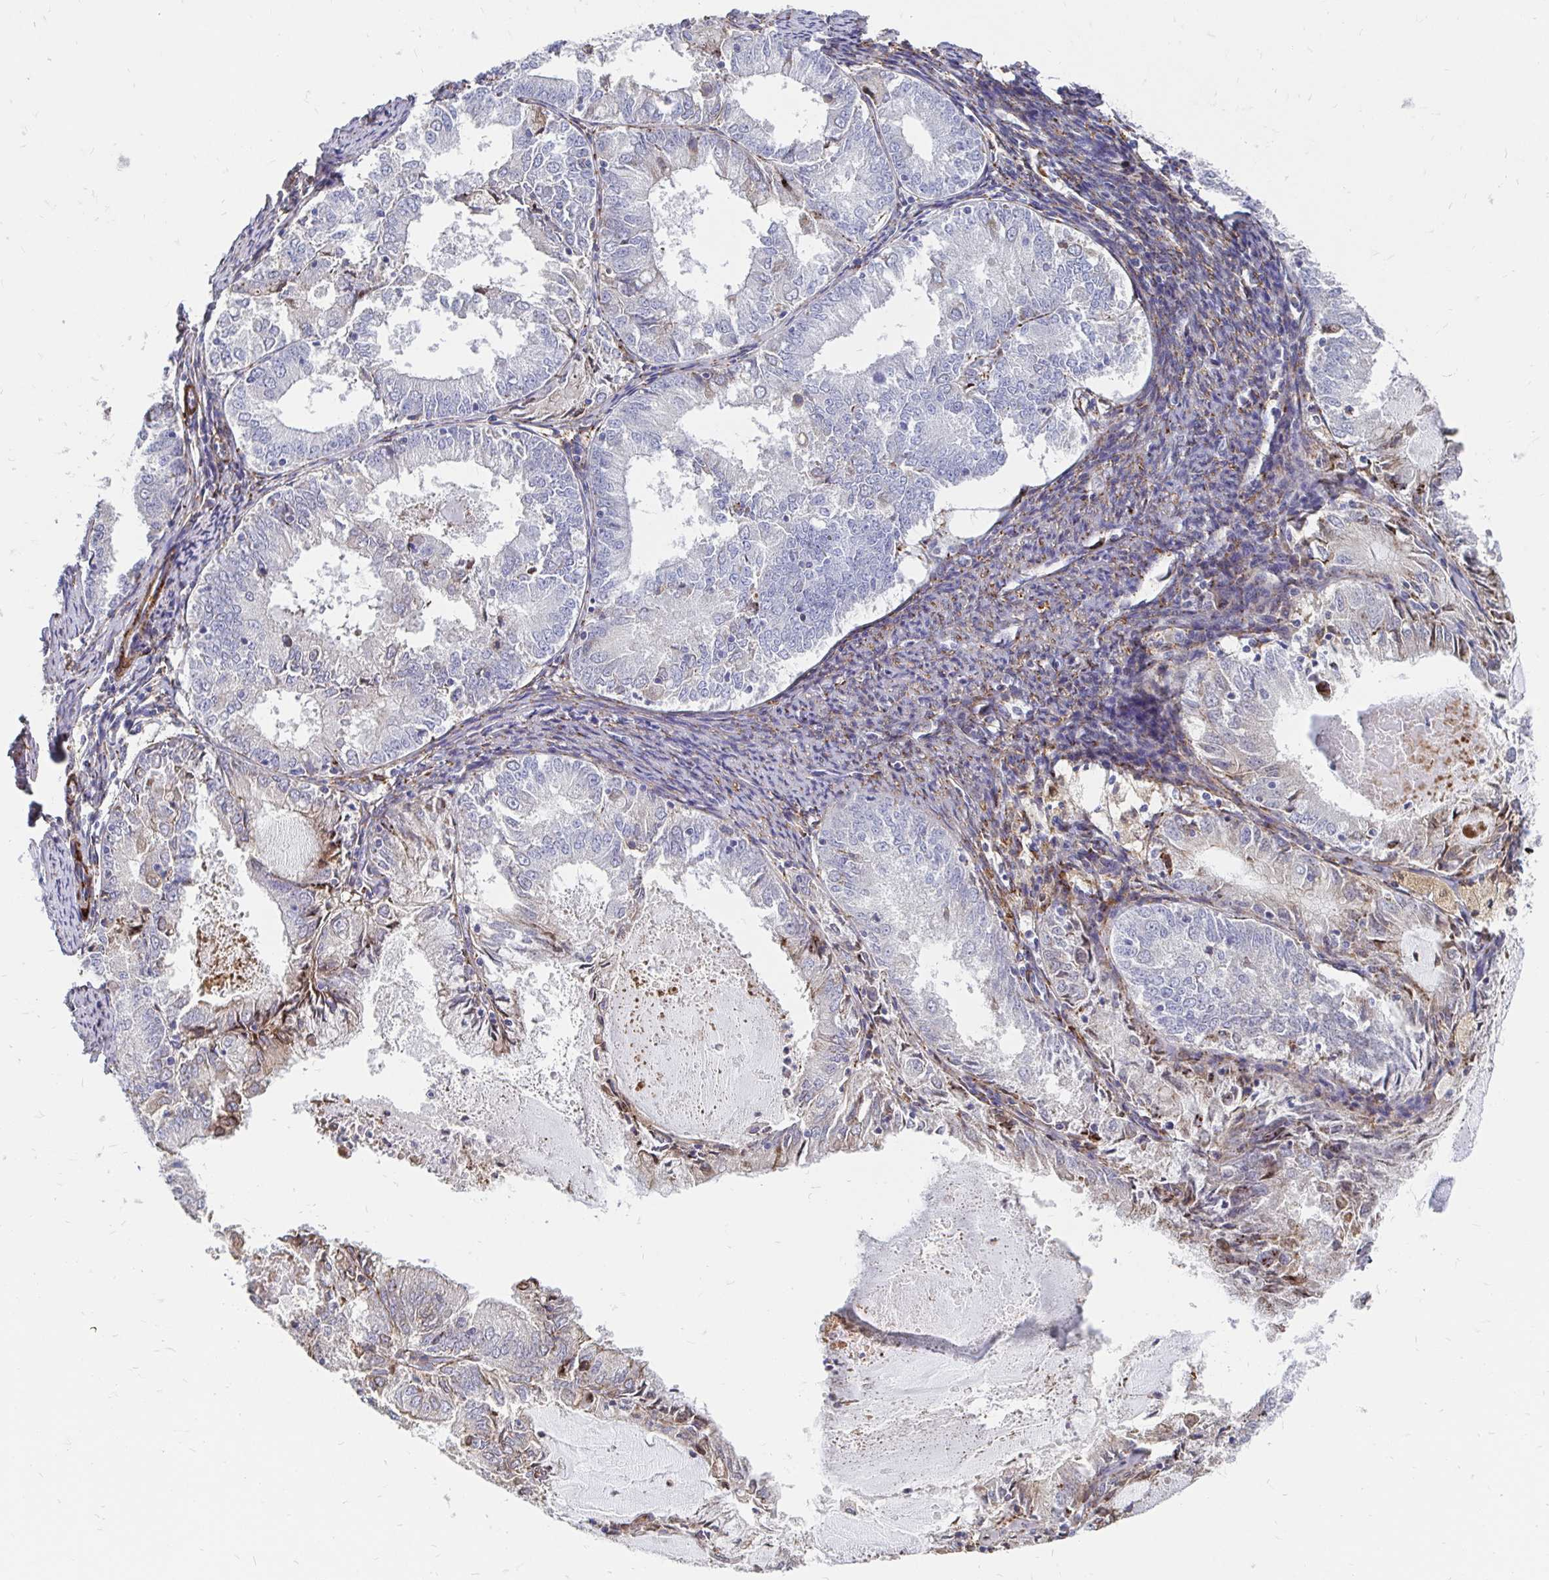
{"staining": {"intensity": "negative", "quantity": "none", "location": "none"}, "tissue": "endometrial cancer", "cell_type": "Tumor cells", "image_type": "cancer", "snomed": [{"axis": "morphology", "description": "Adenocarcinoma, NOS"}, {"axis": "topography", "description": "Endometrium"}], "caption": "Tumor cells are negative for brown protein staining in endometrial adenocarcinoma.", "gene": "CDKL1", "patient": {"sex": "female", "age": 57}}